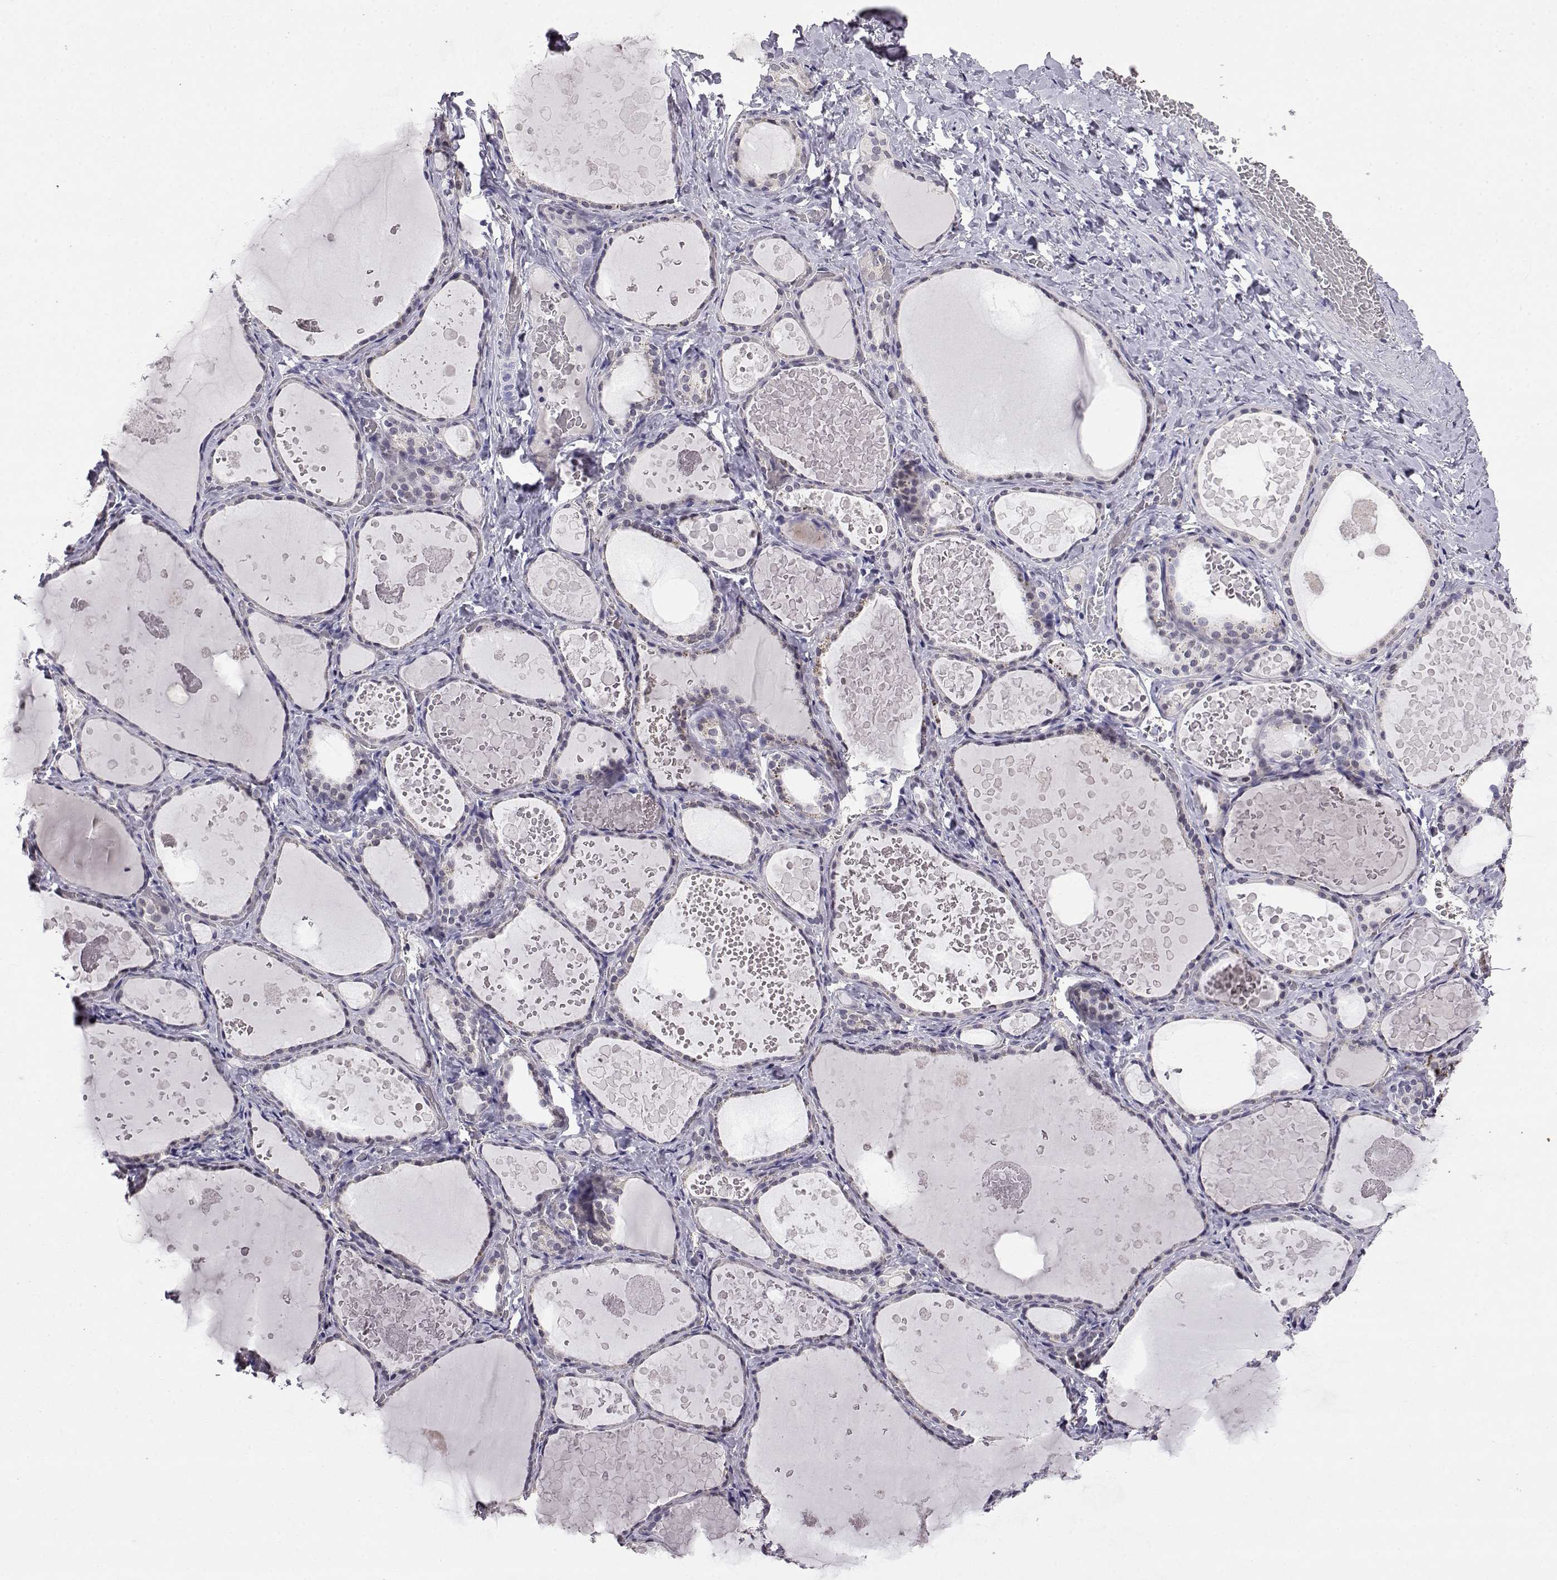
{"staining": {"intensity": "negative", "quantity": "none", "location": "none"}, "tissue": "thyroid gland", "cell_type": "Glandular cells", "image_type": "normal", "snomed": [{"axis": "morphology", "description": "Normal tissue, NOS"}, {"axis": "topography", "description": "Thyroid gland"}], "caption": "Immunohistochemistry (IHC) of benign thyroid gland shows no expression in glandular cells. (DAB immunohistochemistry (IHC) with hematoxylin counter stain).", "gene": "AKR1B1", "patient": {"sex": "female", "age": 56}}